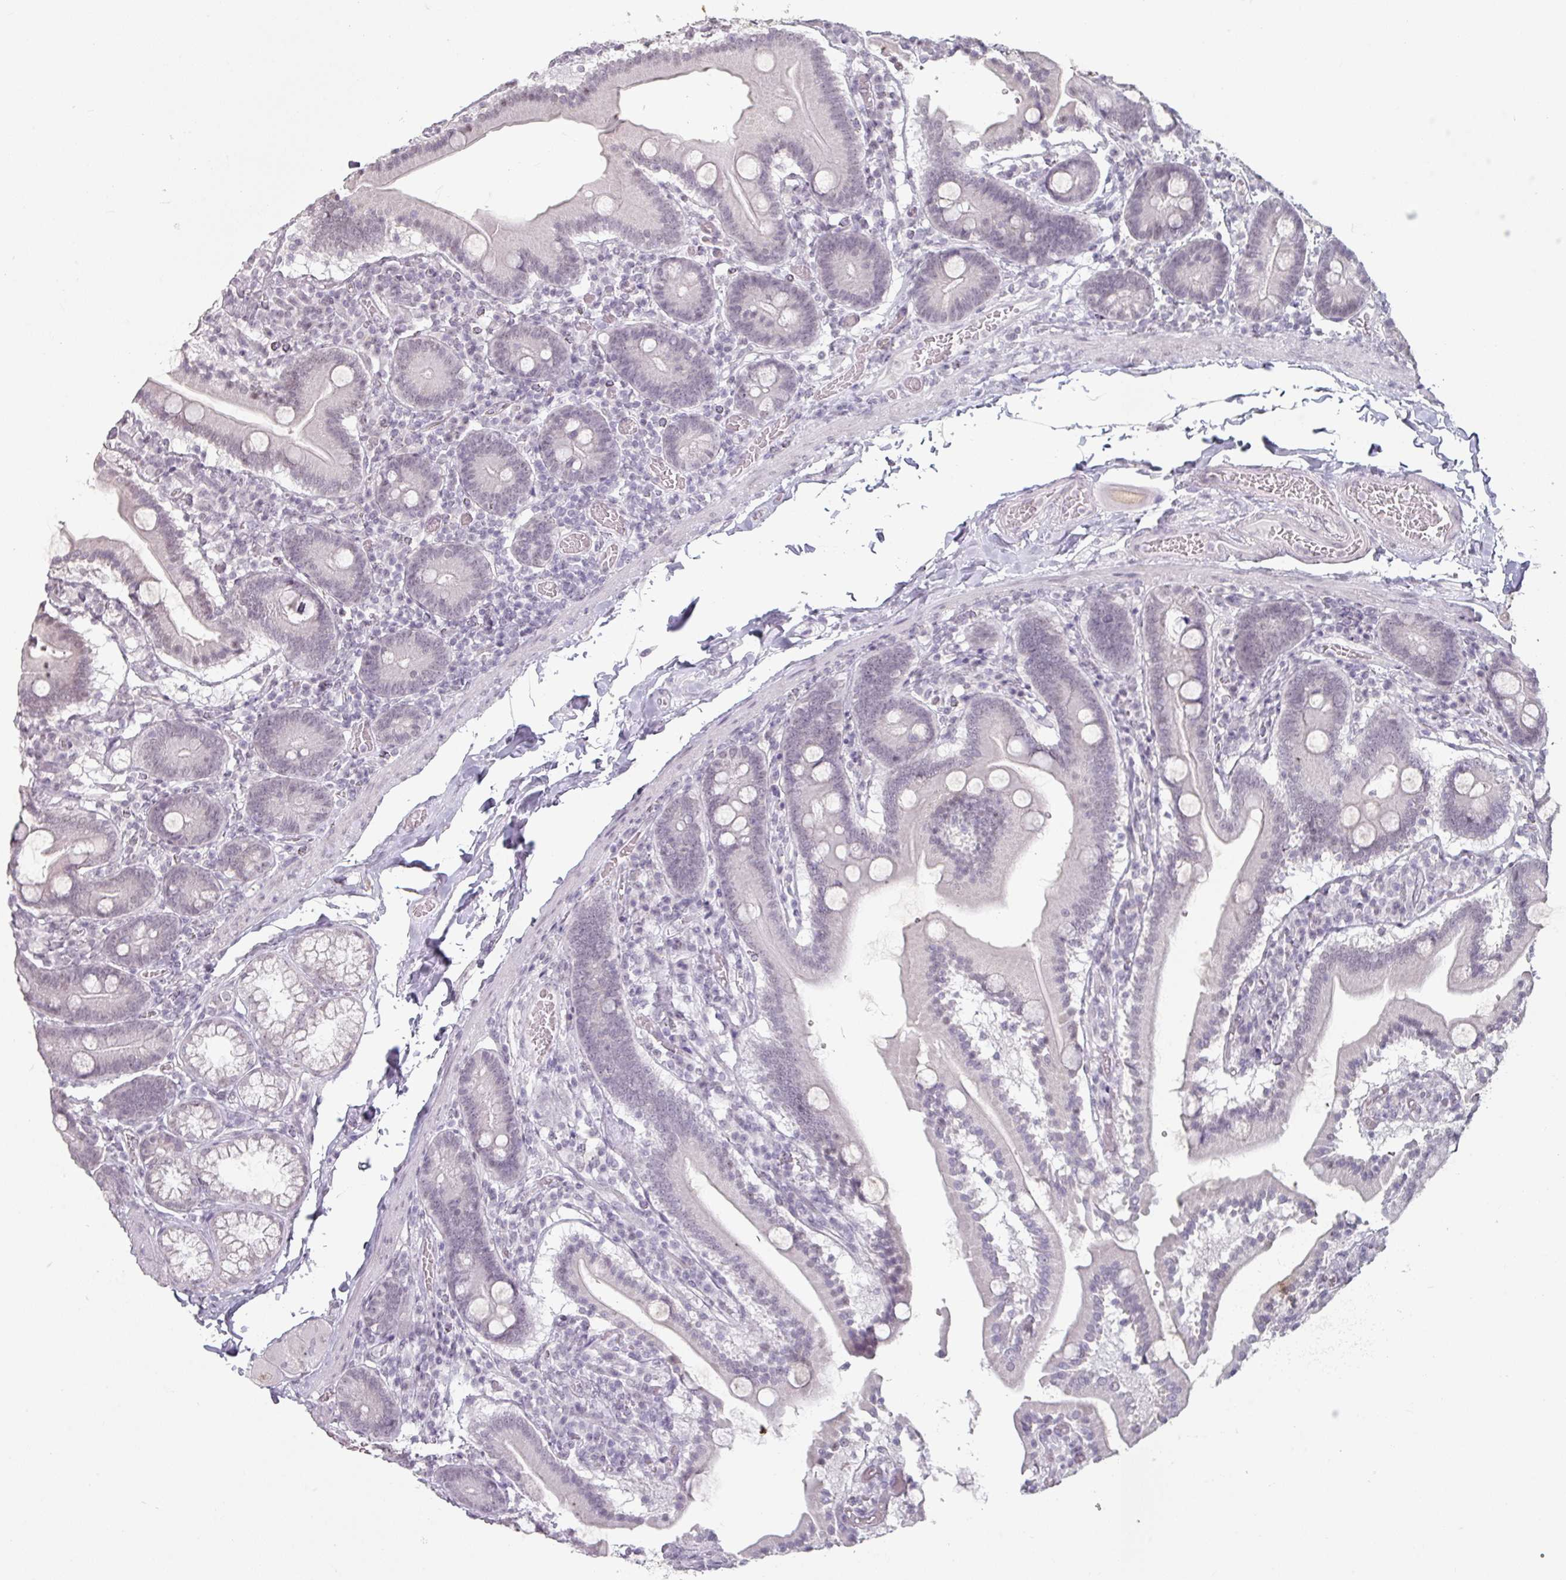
{"staining": {"intensity": "negative", "quantity": "none", "location": "none"}, "tissue": "duodenum", "cell_type": "Glandular cells", "image_type": "normal", "snomed": [{"axis": "morphology", "description": "Normal tissue, NOS"}, {"axis": "topography", "description": "Duodenum"}], "caption": "This is a micrograph of IHC staining of unremarkable duodenum, which shows no positivity in glandular cells. (Immunohistochemistry (ihc), brightfield microscopy, high magnification).", "gene": "SPRR1A", "patient": {"sex": "male", "age": 55}}